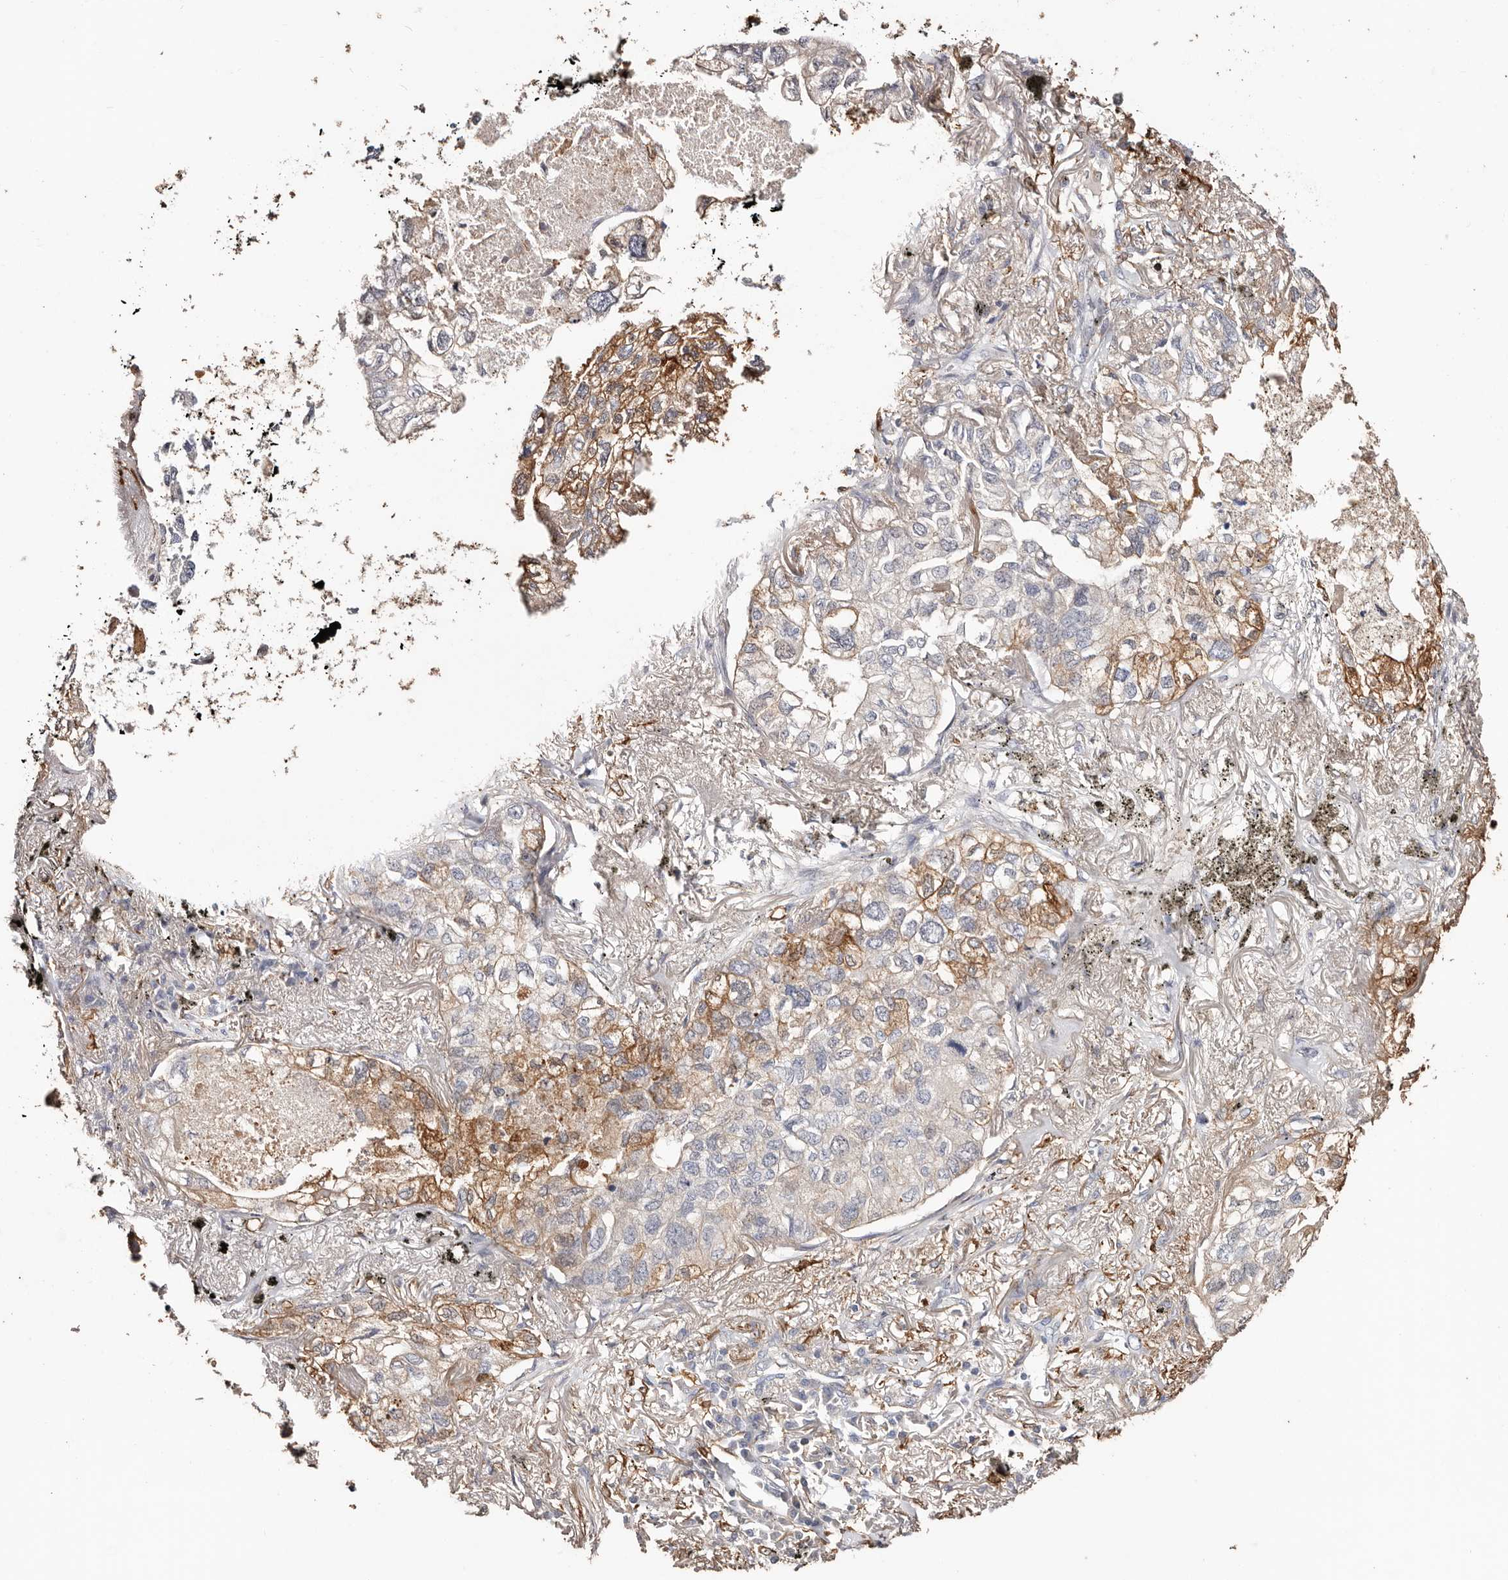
{"staining": {"intensity": "moderate", "quantity": "<25%", "location": "cytoplasmic/membranous"}, "tissue": "lung cancer", "cell_type": "Tumor cells", "image_type": "cancer", "snomed": [{"axis": "morphology", "description": "Adenocarcinoma, NOS"}, {"axis": "topography", "description": "Lung"}], "caption": "Lung cancer was stained to show a protein in brown. There is low levels of moderate cytoplasmic/membranous staining in approximately <25% of tumor cells.", "gene": "TGM2", "patient": {"sex": "male", "age": 65}}